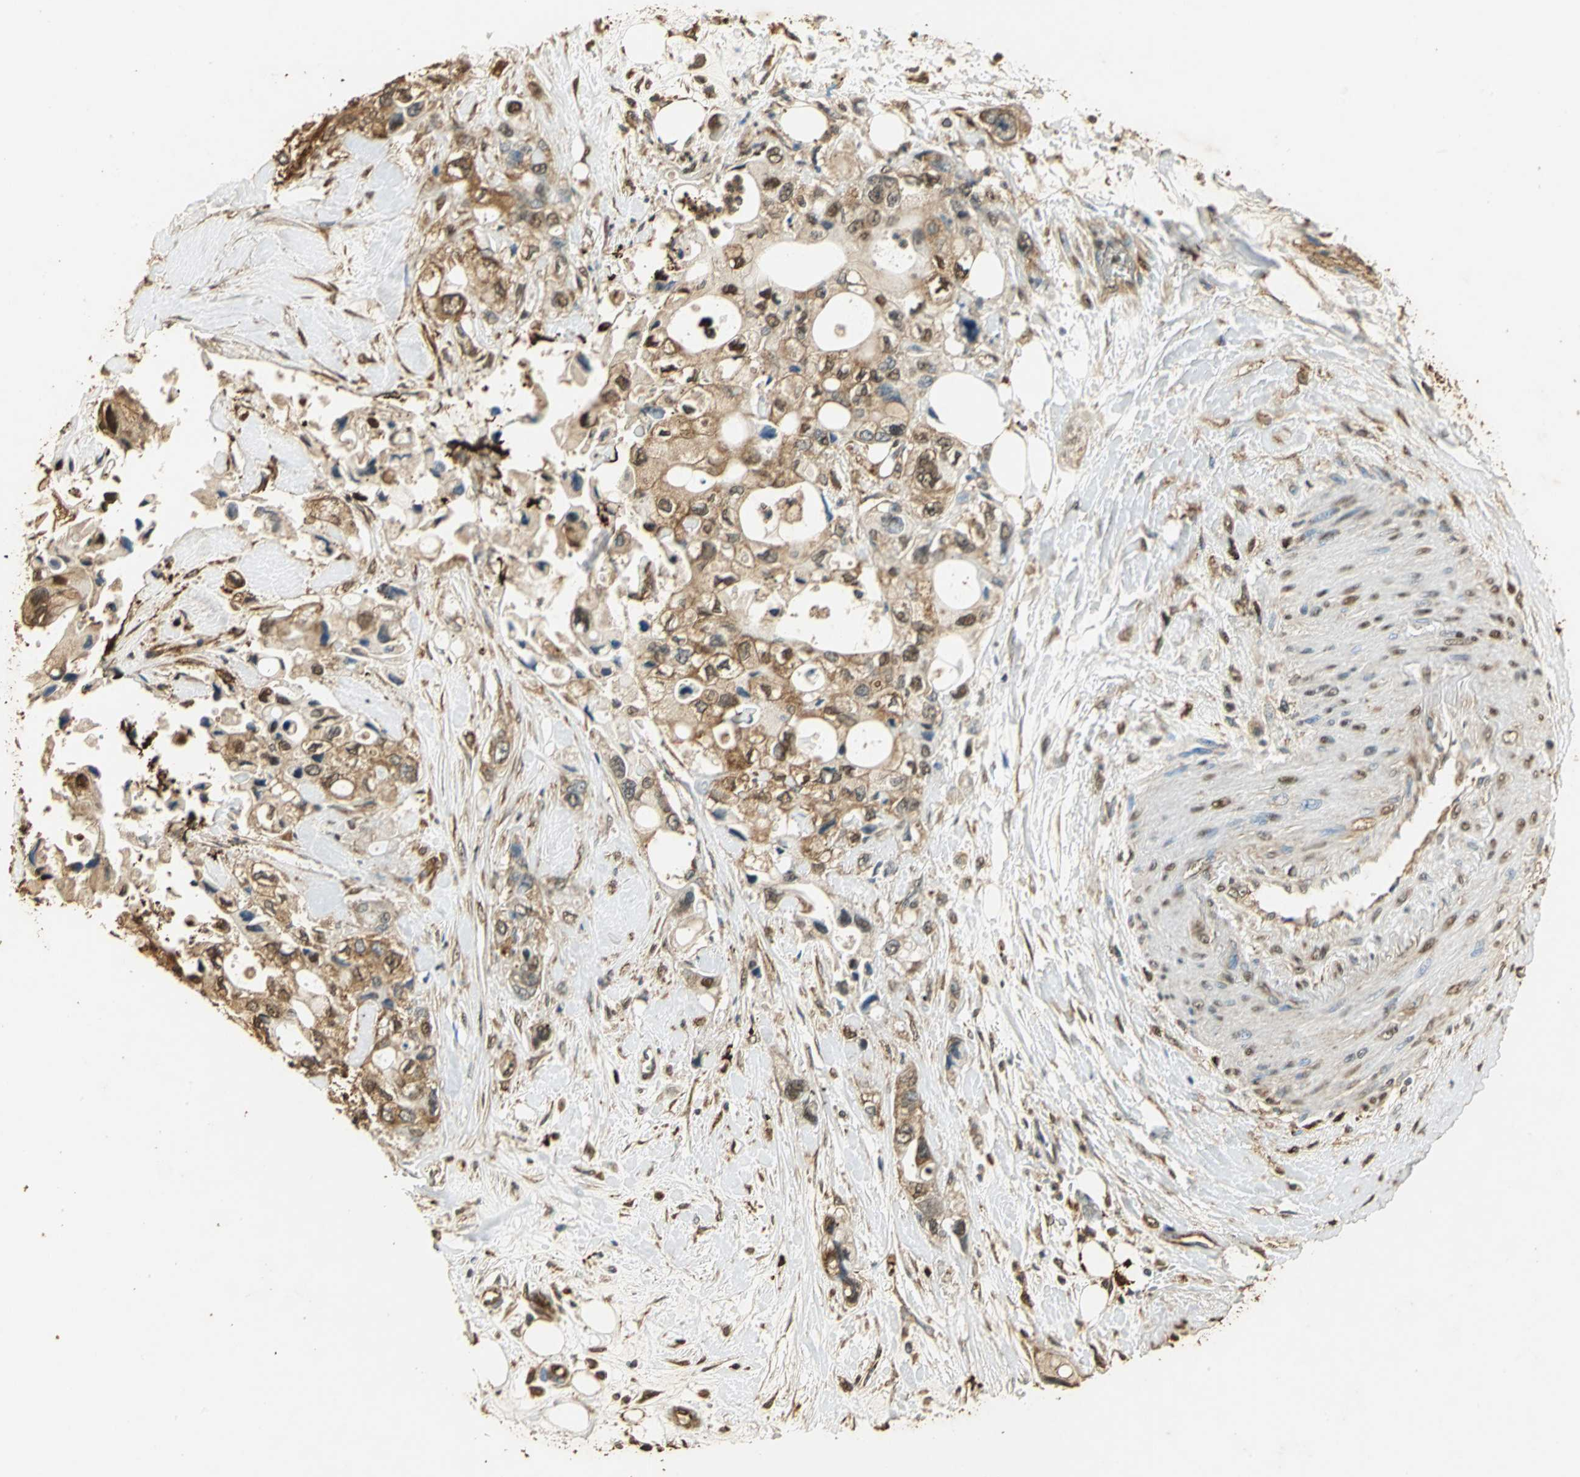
{"staining": {"intensity": "moderate", "quantity": ">75%", "location": "cytoplasmic/membranous"}, "tissue": "pancreatic cancer", "cell_type": "Tumor cells", "image_type": "cancer", "snomed": [{"axis": "morphology", "description": "Adenocarcinoma, NOS"}, {"axis": "topography", "description": "Pancreas"}], "caption": "Protein expression analysis of human pancreatic adenocarcinoma reveals moderate cytoplasmic/membranous expression in about >75% of tumor cells. The staining was performed using DAB (3,3'-diaminobenzidine) to visualize the protein expression in brown, while the nuclei were stained in blue with hematoxylin (Magnification: 20x).", "gene": "GAPDH", "patient": {"sex": "male", "age": 70}}